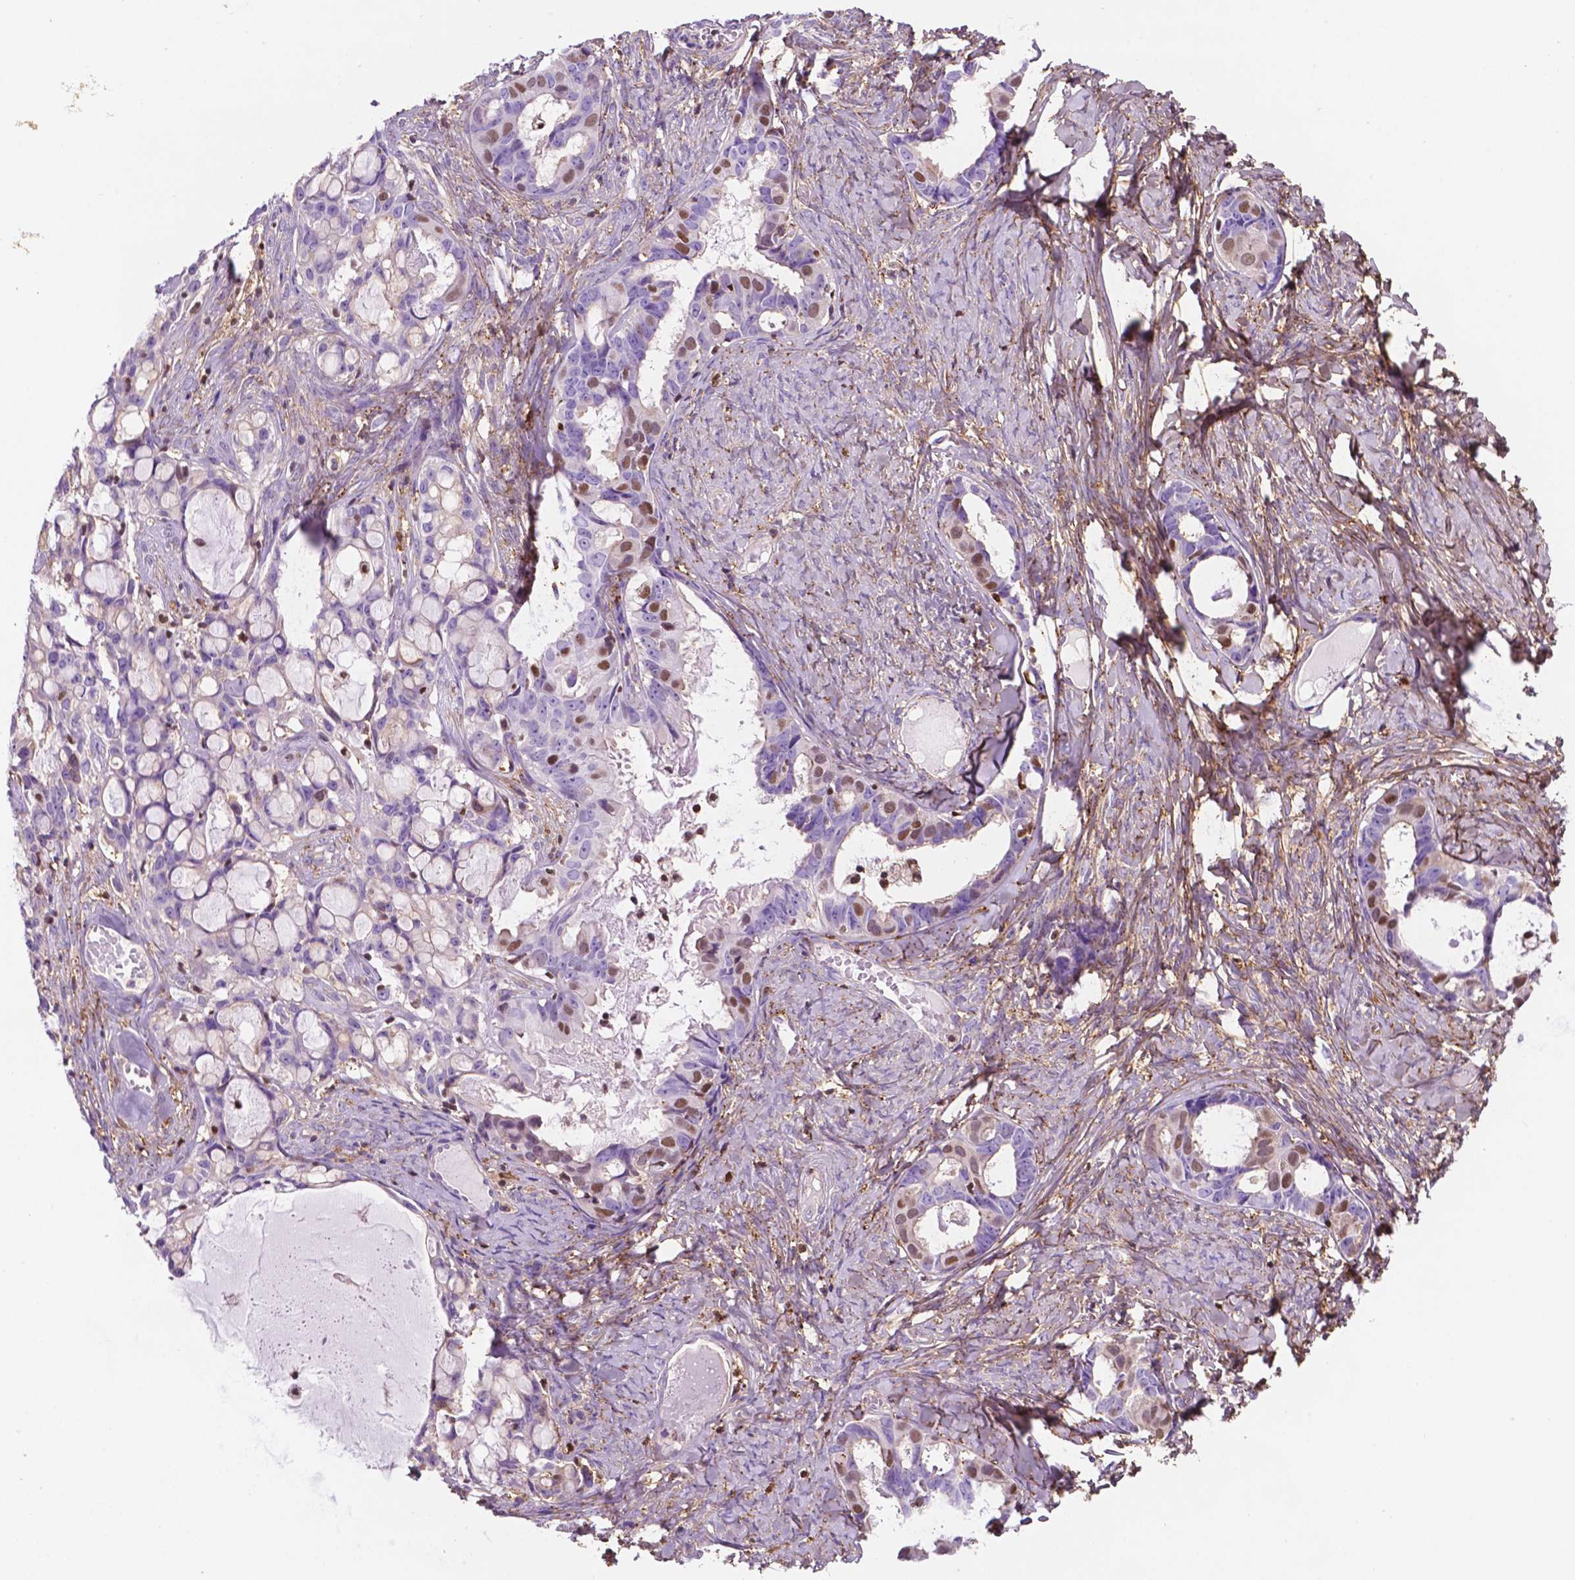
{"staining": {"intensity": "moderate", "quantity": "25%-75%", "location": "nuclear"}, "tissue": "ovarian cancer", "cell_type": "Tumor cells", "image_type": "cancer", "snomed": [{"axis": "morphology", "description": "Cystadenocarcinoma, serous, NOS"}, {"axis": "topography", "description": "Ovary"}], "caption": "Ovarian cancer (serous cystadenocarcinoma) stained for a protein (brown) exhibits moderate nuclear positive positivity in approximately 25%-75% of tumor cells.", "gene": "DCN", "patient": {"sex": "female", "age": 69}}